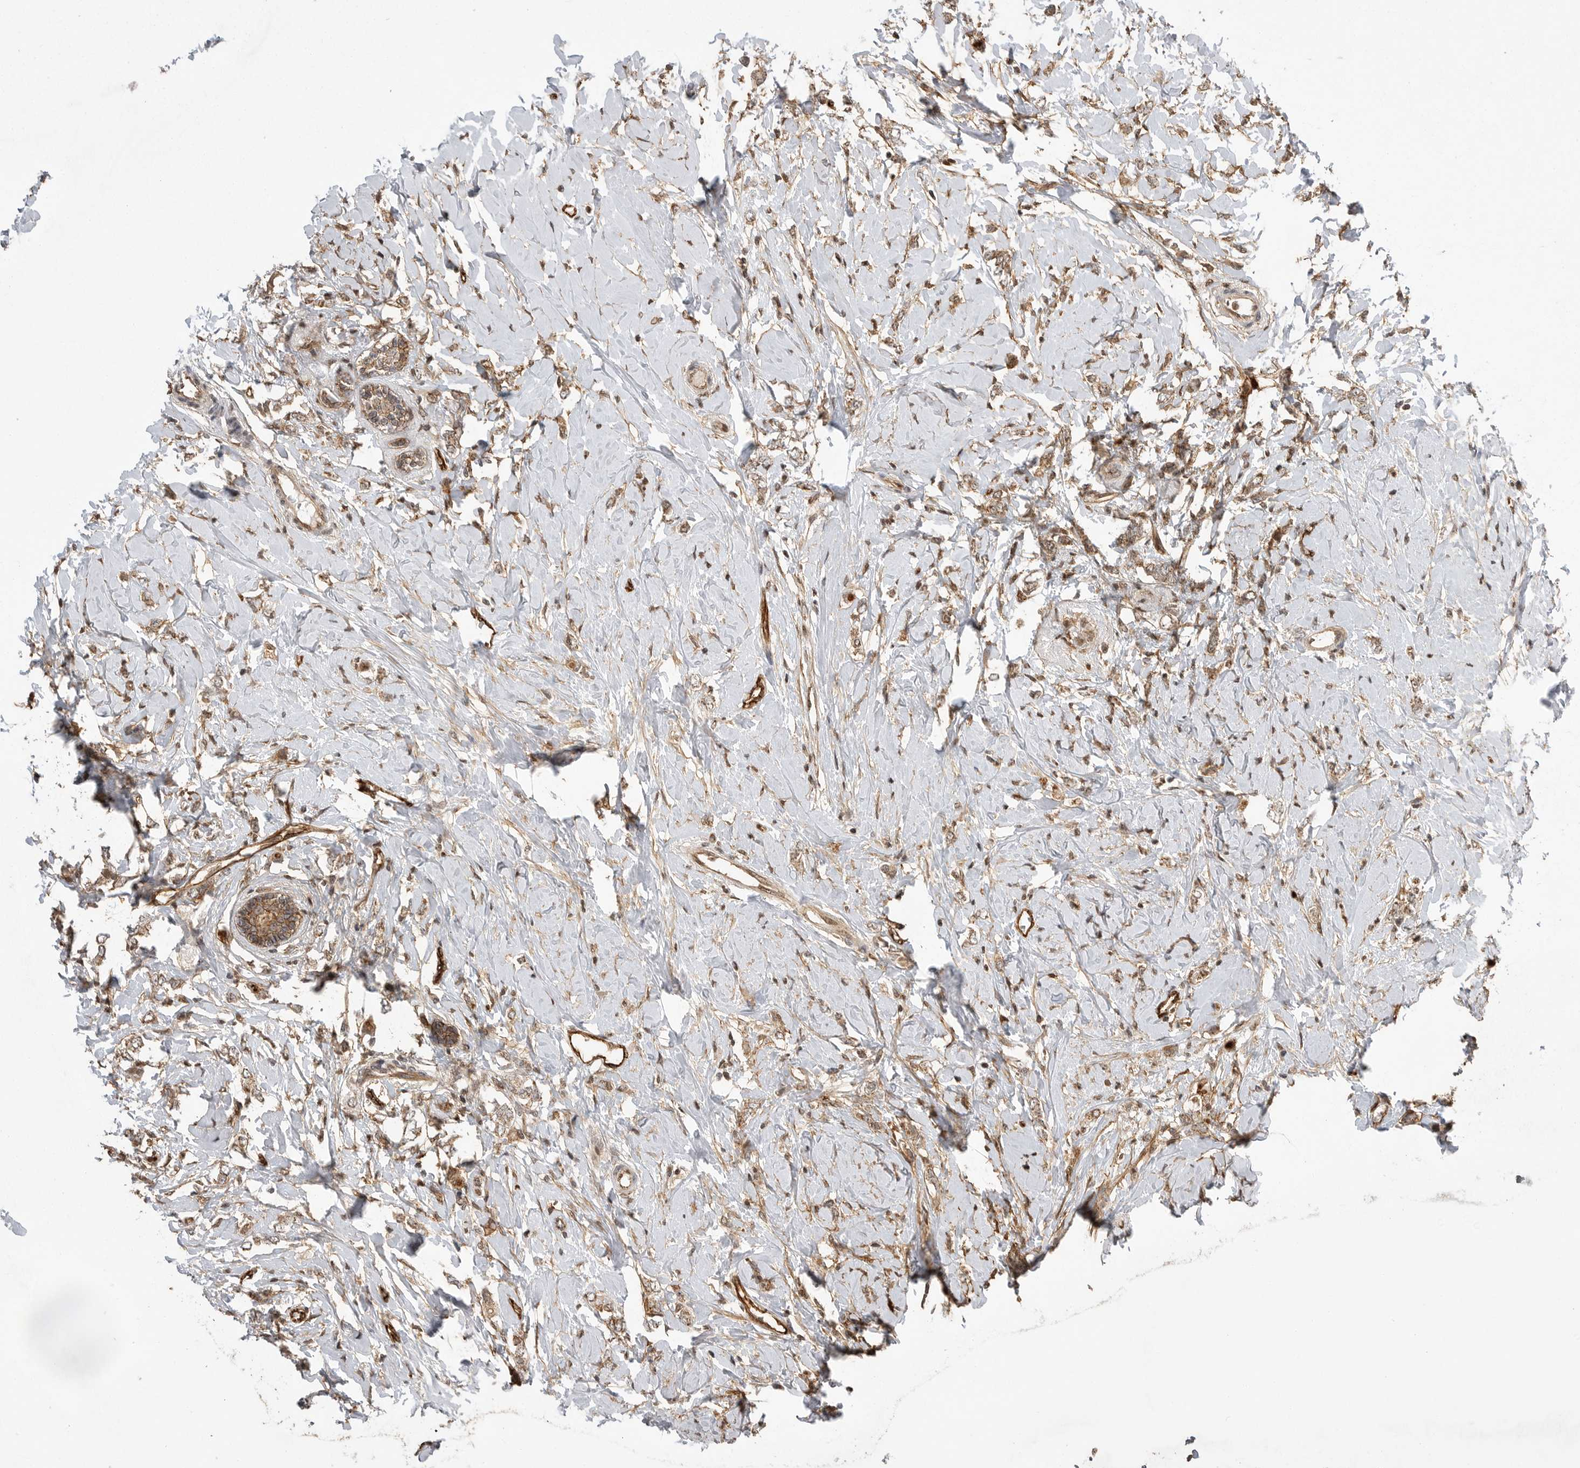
{"staining": {"intensity": "moderate", "quantity": ">75%", "location": "cytoplasmic/membranous"}, "tissue": "breast cancer", "cell_type": "Tumor cells", "image_type": "cancer", "snomed": [{"axis": "morphology", "description": "Normal tissue, NOS"}, {"axis": "morphology", "description": "Lobular carcinoma"}, {"axis": "topography", "description": "Breast"}], "caption": "Breast cancer stained with a protein marker exhibits moderate staining in tumor cells.", "gene": "NECTIN1", "patient": {"sex": "female", "age": 47}}